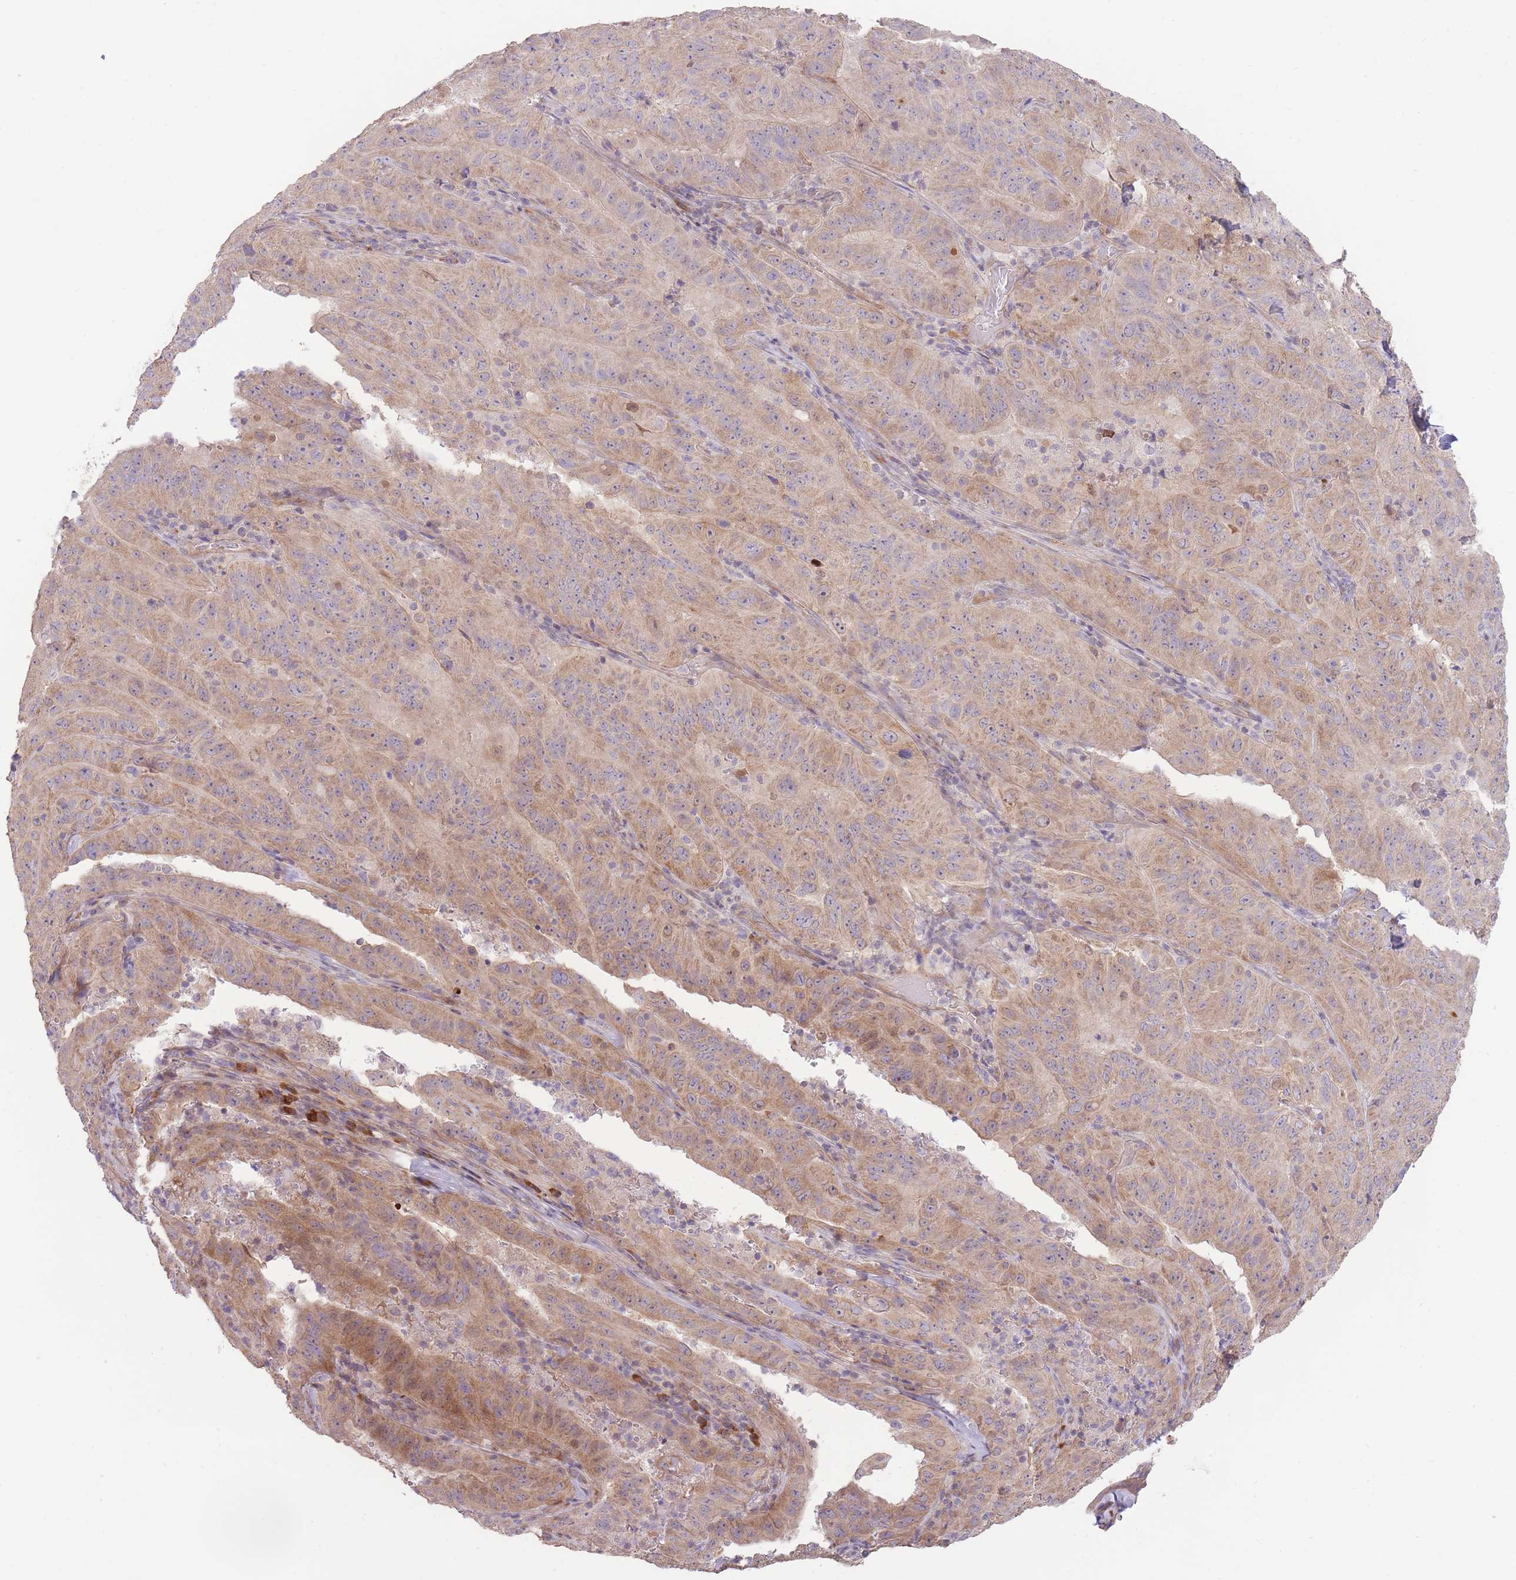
{"staining": {"intensity": "moderate", "quantity": "25%-75%", "location": "cytoplasmic/membranous"}, "tissue": "pancreatic cancer", "cell_type": "Tumor cells", "image_type": "cancer", "snomed": [{"axis": "morphology", "description": "Adenocarcinoma, NOS"}, {"axis": "topography", "description": "Pancreas"}], "caption": "Pancreatic adenocarcinoma stained with DAB (3,3'-diaminobenzidine) immunohistochemistry demonstrates medium levels of moderate cytoplasmic/membranous staining in approximately 25%-75% of tumor cells.", "gene": "BOLA2B", "patient": {"sex": "male", "age": 63}}